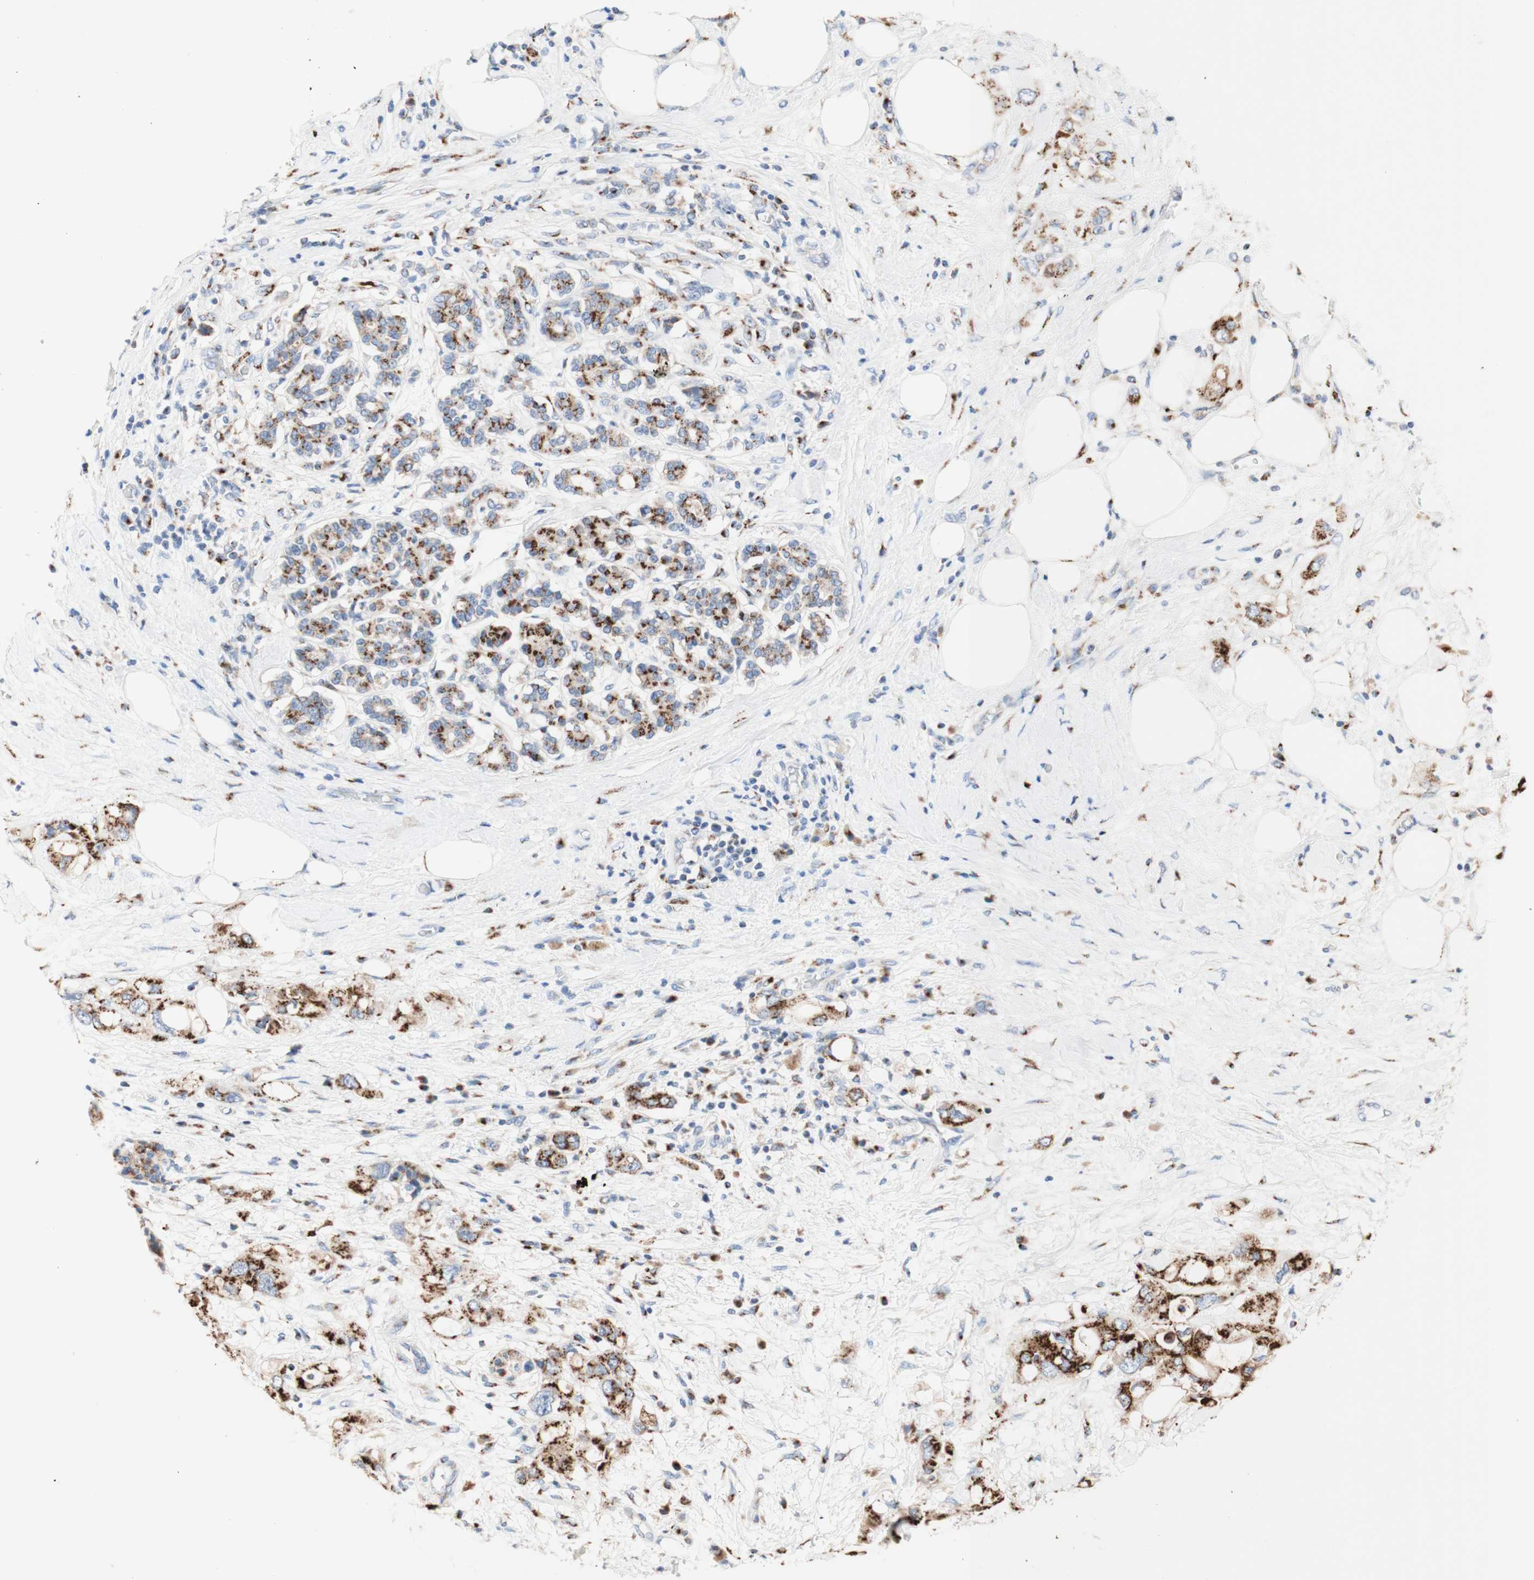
{"staining": {"intensity": "moderate", "quantity": ">75%", "location": "cytoplasmic/membranous"}, "tissue": "pancreatic cancer", "cell_type": "Tumor cells", "image_type": "cancer", "snomed": [{"axis": "morphology", "description": "Adenocarcinoma, NOS"}, {"axis": "topography", "description": "Pancreas"}], "caption": "Brown immunohistochemical staining in pancreatic cancer exhibits moderate cytoplasmic/membranous expression in approximately >75% of tumor cells.", "gene": "GALNT2", "patient": {"sex": "female", "age": 56}}